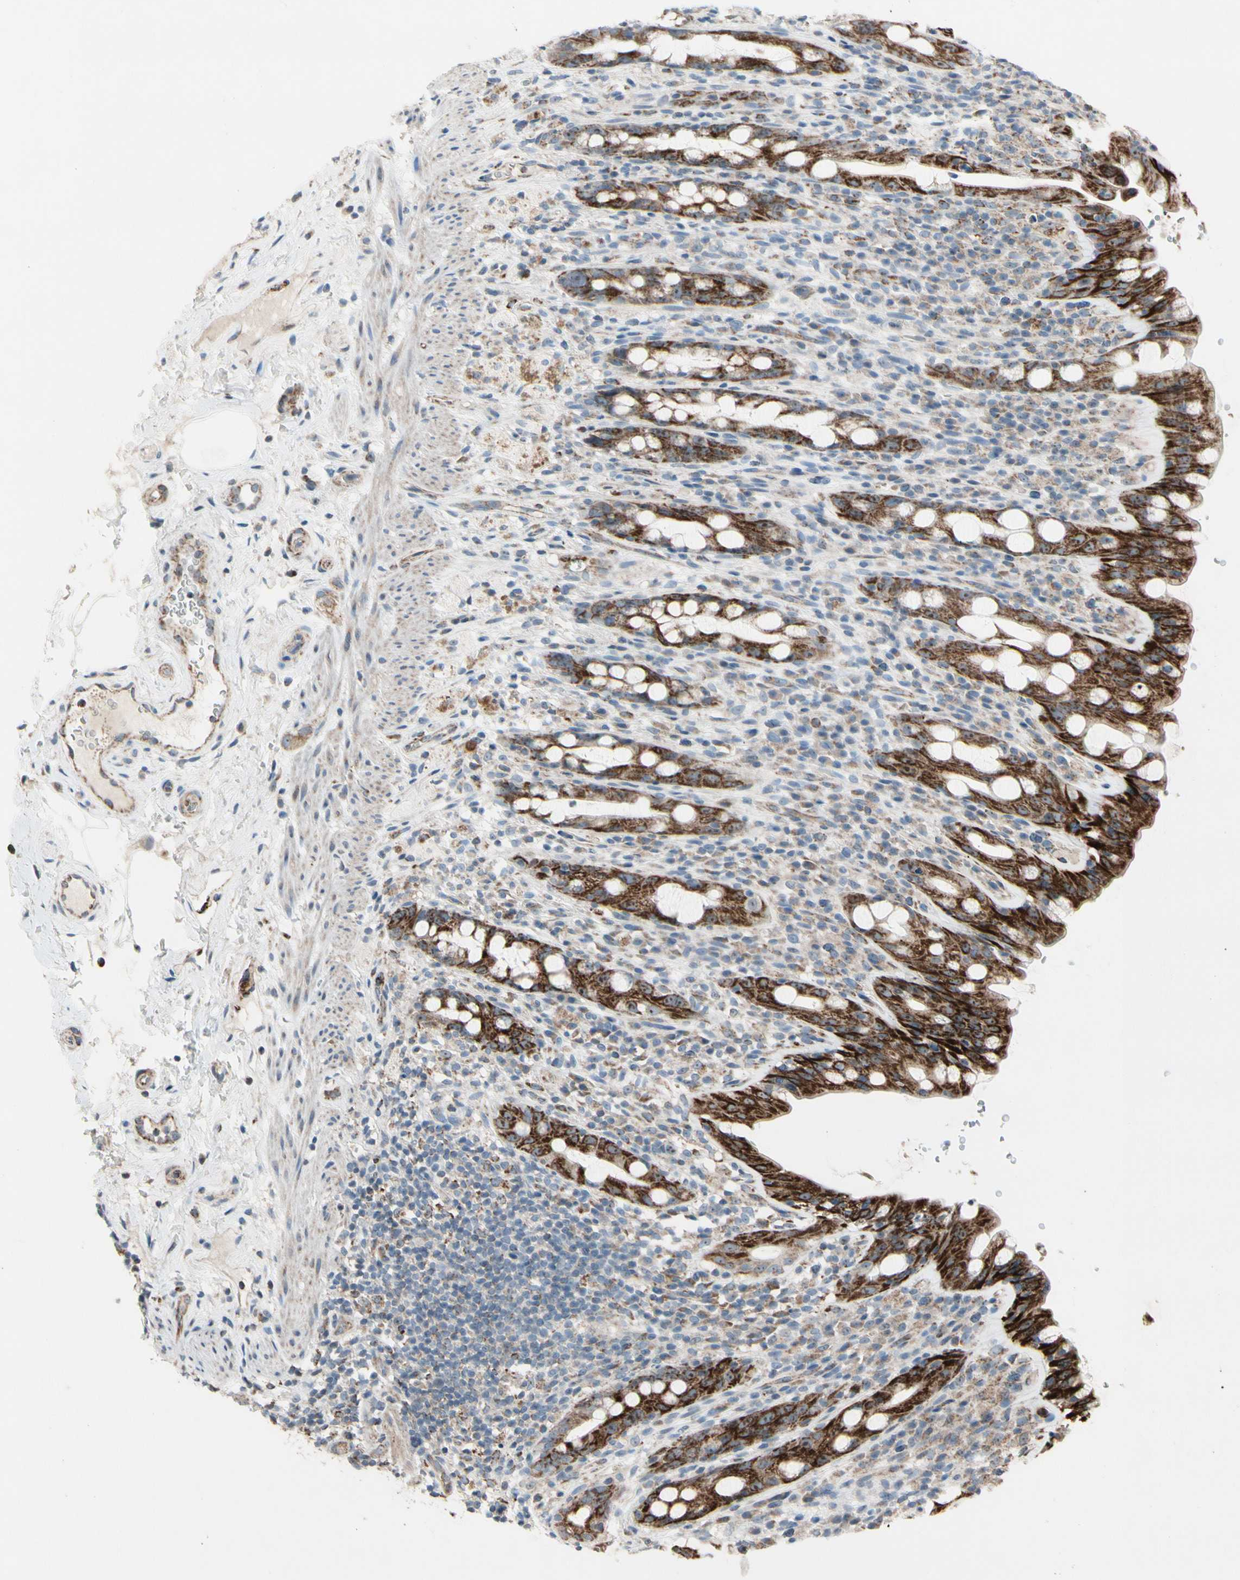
{"staining": {"intensity": "strong", "quantity": ">75%", "location": "cytoplasmic/membranous"}, "tissue": "rectum", "cell_type": "Glandular cells", "image_type": "normal", "snomed": [{"axis": "morphology", "description": "Normal tissue, NOS"}, {"axis": "topography", "description": "Rectum"}], "caption": "Strong cytoplasmic/membranous expression is identified in about >75% of glandular cells in benign rectum.", "gene": "CPT1A", "patient": {"sex": "male", "age": 44}}